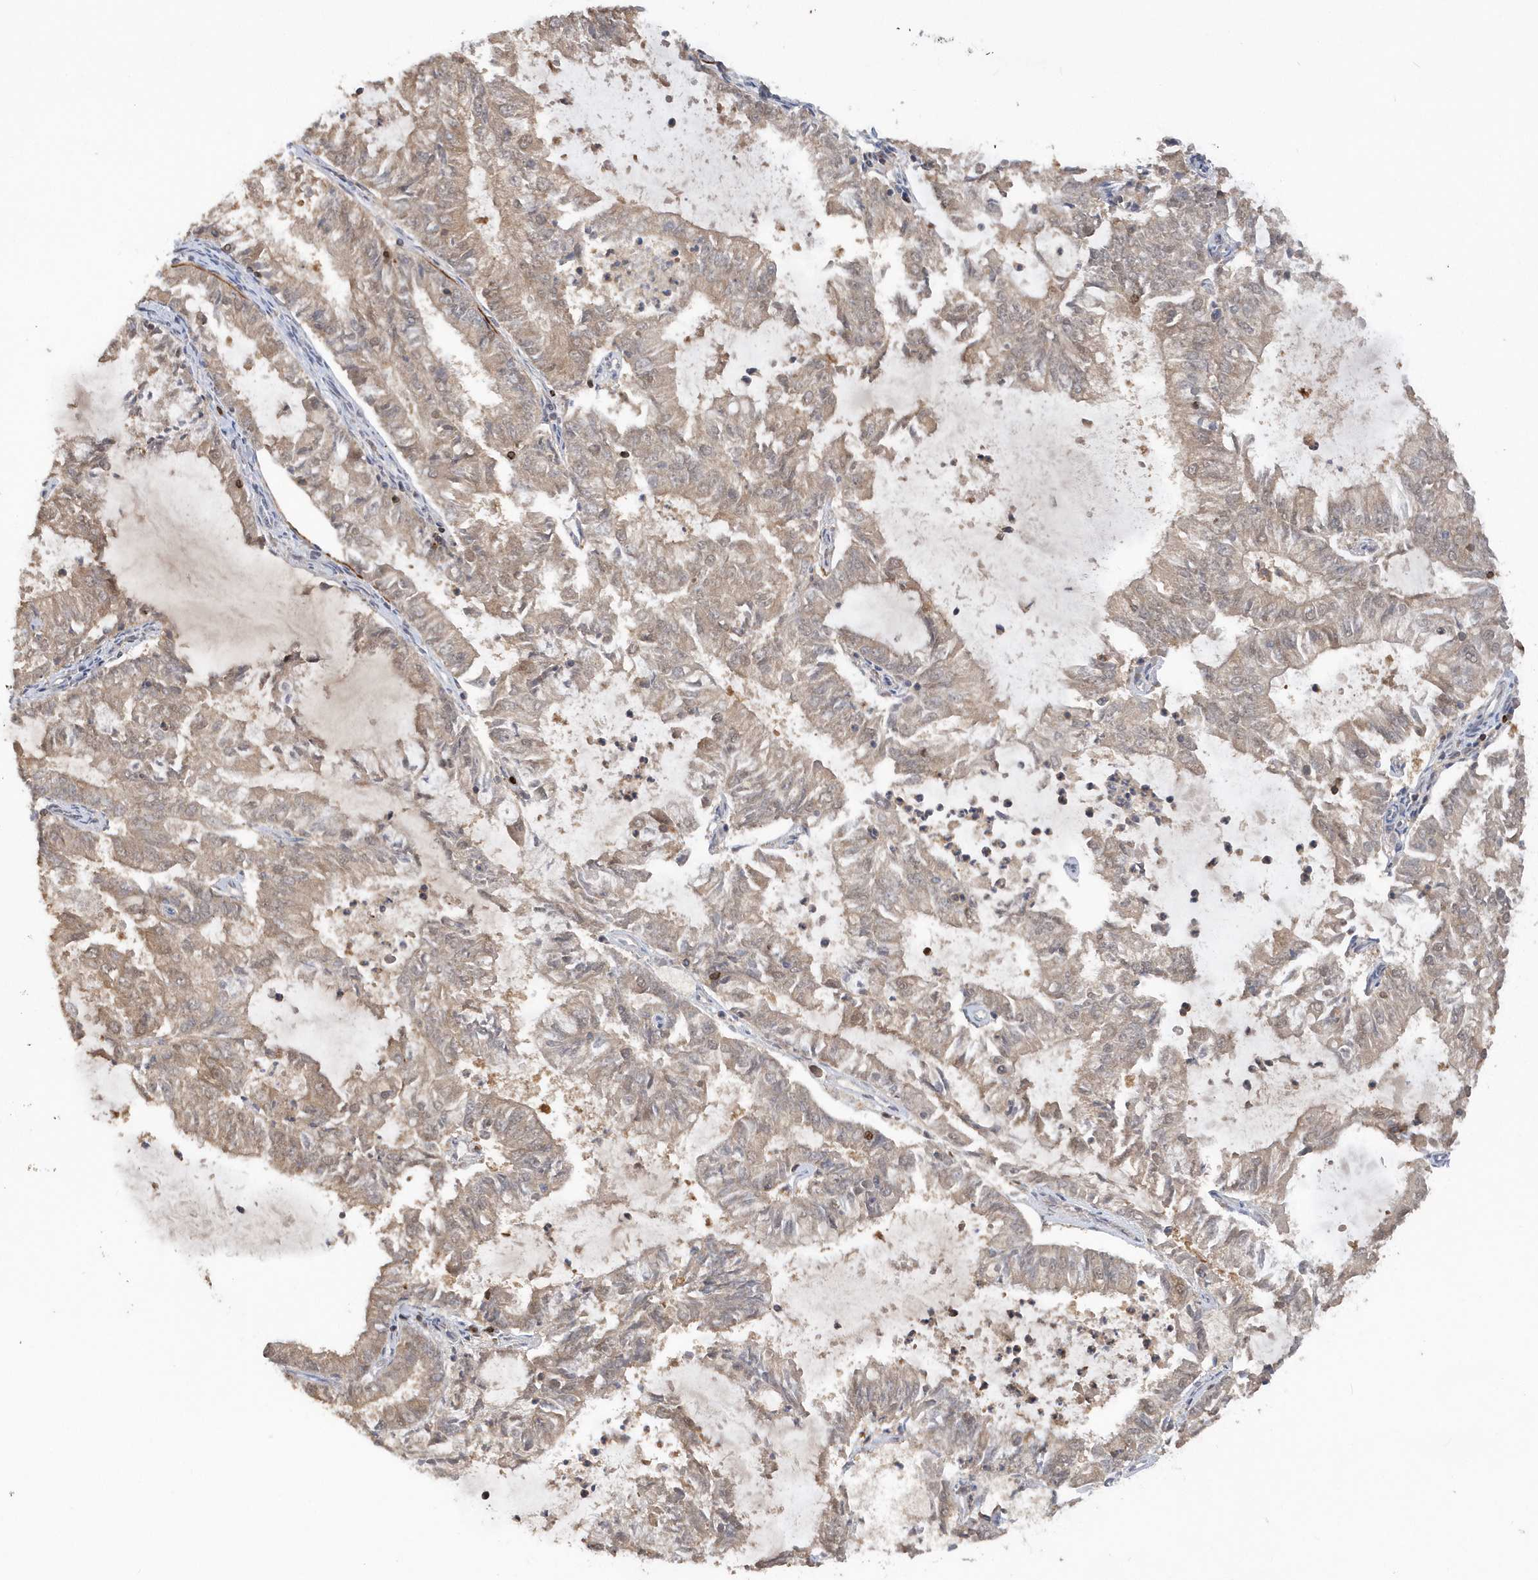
{"staining": {"intensity": "weak", "quantity": ">75%", "location": "cytoplasmic/membranous"}, "tissue": "endometrial cancer", "cell_type": "Tumor cells", "image_type": "cancer", "snomed": [{"axis": "morphology", "description": "Adenocarcinoma, NOS"}, {"axis": "topography", "description": "Endometrium"}], "caption": "DAB immunohistochemical staining of human adenocarcinoma (endometrial) displays weak cytoplasmic/membranous protein expression in approximately >75% of tumor cells.", "gene": "RPE", "patient": {"sex": "female", "age": 57}}